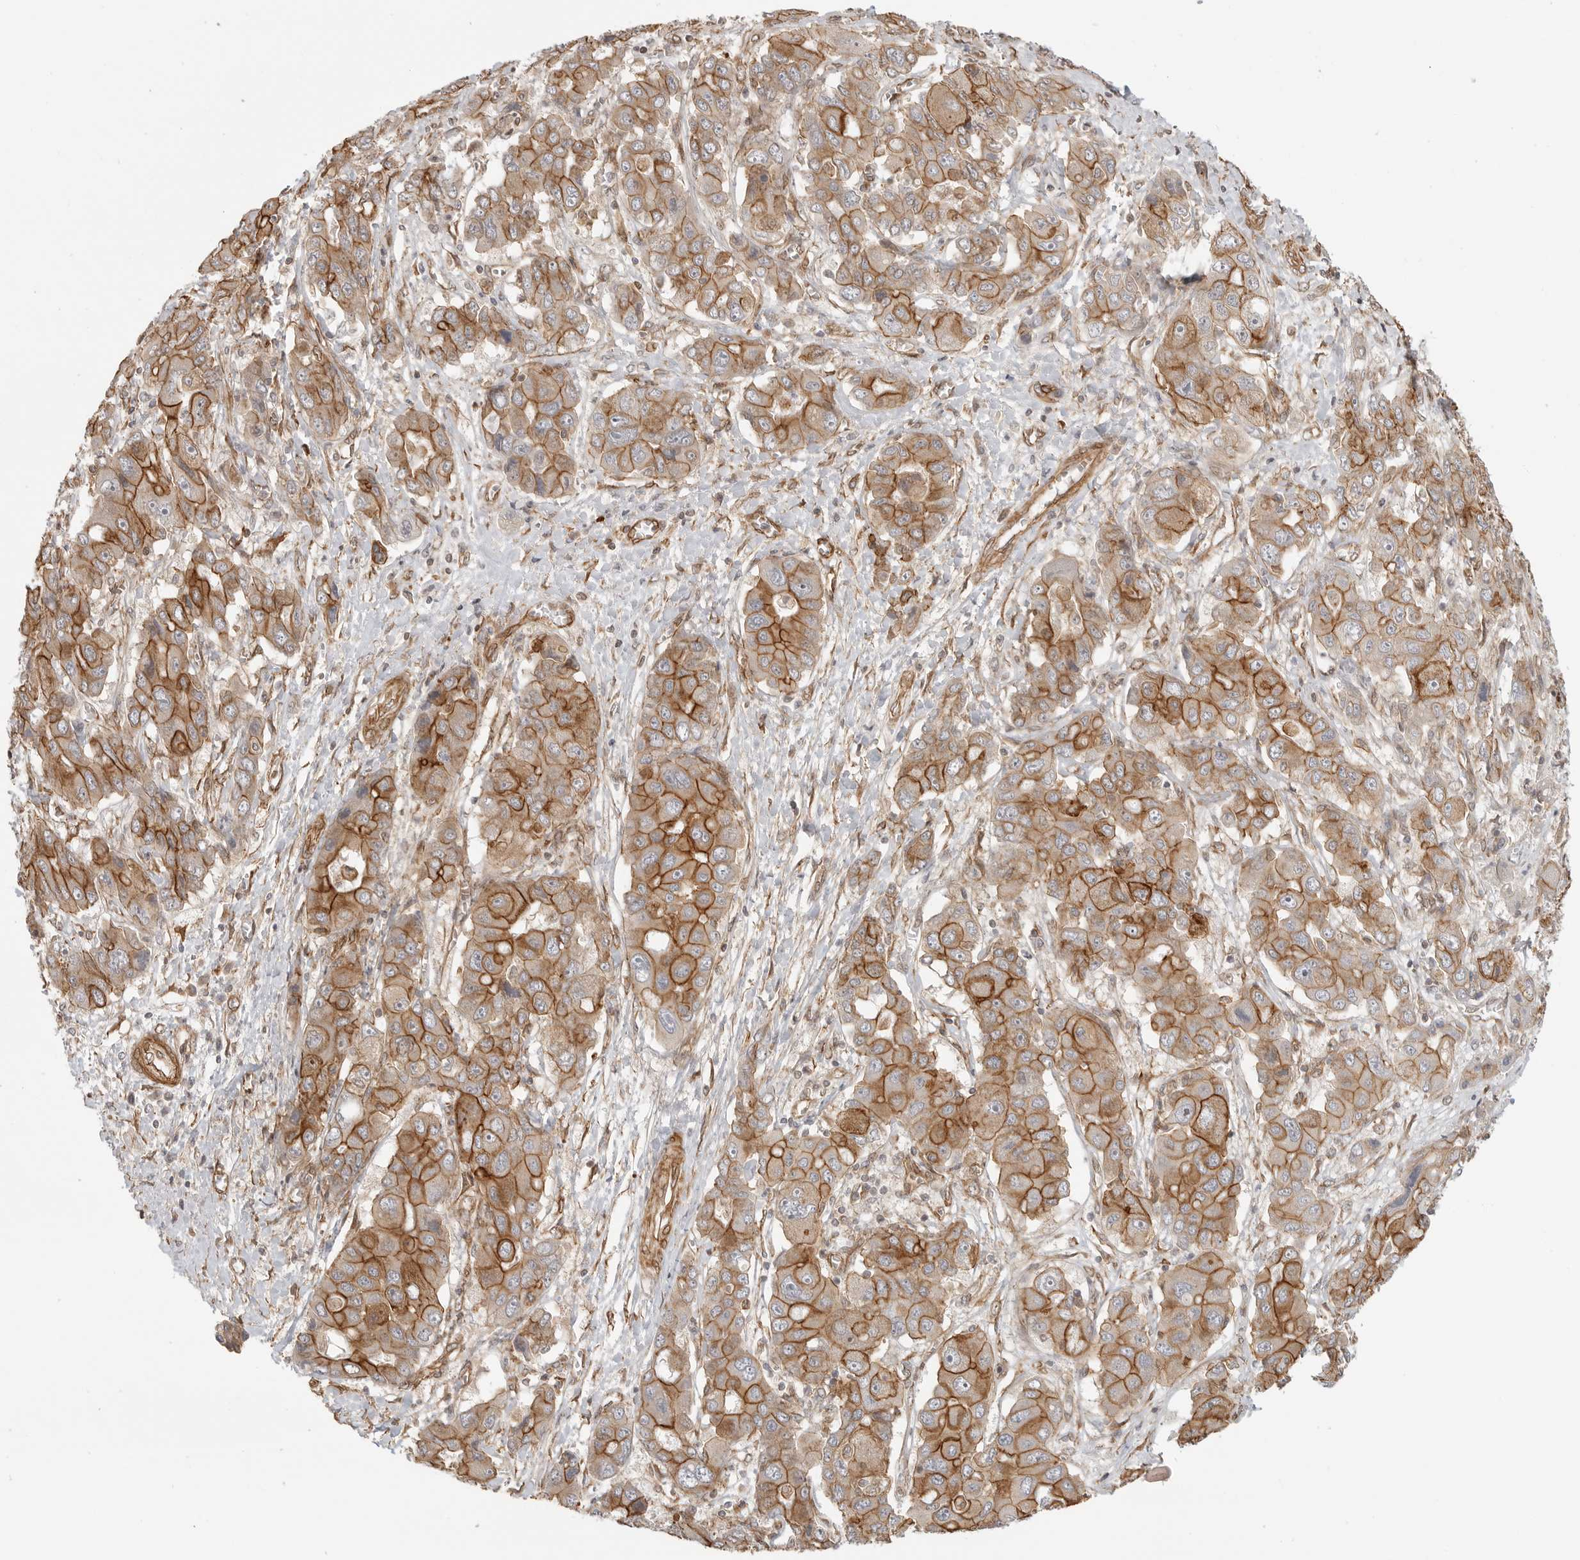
{"staining": {"intensity": "moderate", "quantity": ">75%", "location": "cytoplasmic/membranous"}, "tissue": "liver cancer", "cell_type": "Tumor cells", "image_type": "cancer", "snomed": [{"axis": "morphology", "description": "Cholangiocarcinoma"}, {"axis": "topography", "description": "Liver"}], "caption": "High-power microscopy captured an immunohistochemistry (IHC) micrograph of liver cholangiocarcinoma, revealing moderate cytoplasmic/membranous staining in about >75% of tumor cells.", "gene": "ATOH7", "patient": {"sex": "male", "age": 67}}